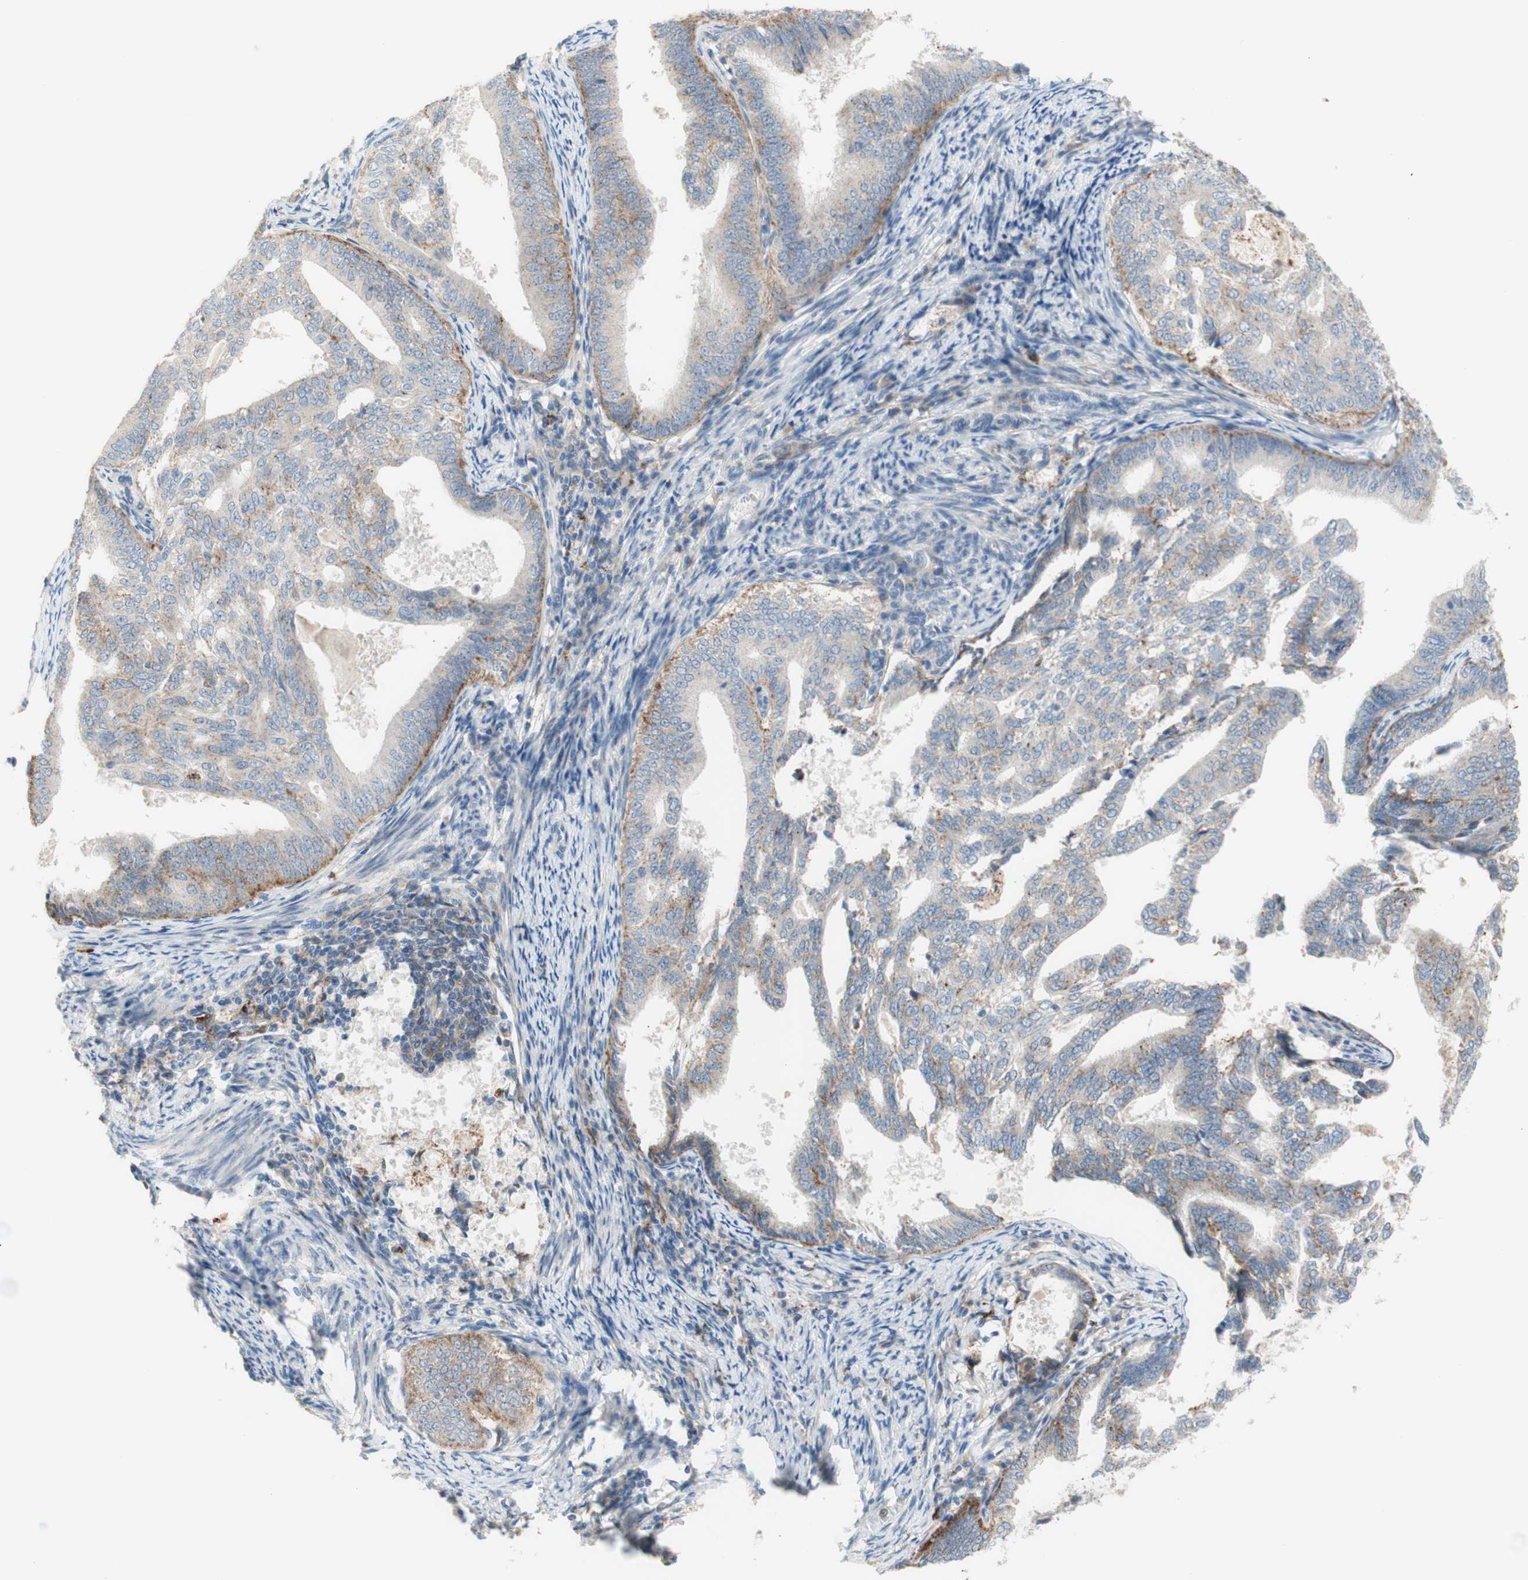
{"staining": {"intensity": "moderate", "quantity": "25%-75%", "location": "cytoplasmic/membranous"}, "tissue": "endometrial cancer", "cell_type": "Tumor cells", "image_type": "cancer", "snomed": [{"axis": "morphology", "description": "Adenocarcinoma, NOS"}, {"axis": "topography", "description": "Endometrium"}], "caption": "The image demonstrates immunohistochemical staining of endometrial cancer (adenocarcinoma). There is moderate cytoplasmic/membranous positivity is identified in approximately 25%-75% of tumor cells. (brown staining indicates protein expression, while blue staining denotes nuclei).", "gene": "GAPT", "patient": {"sex": "female", "age": 58}}